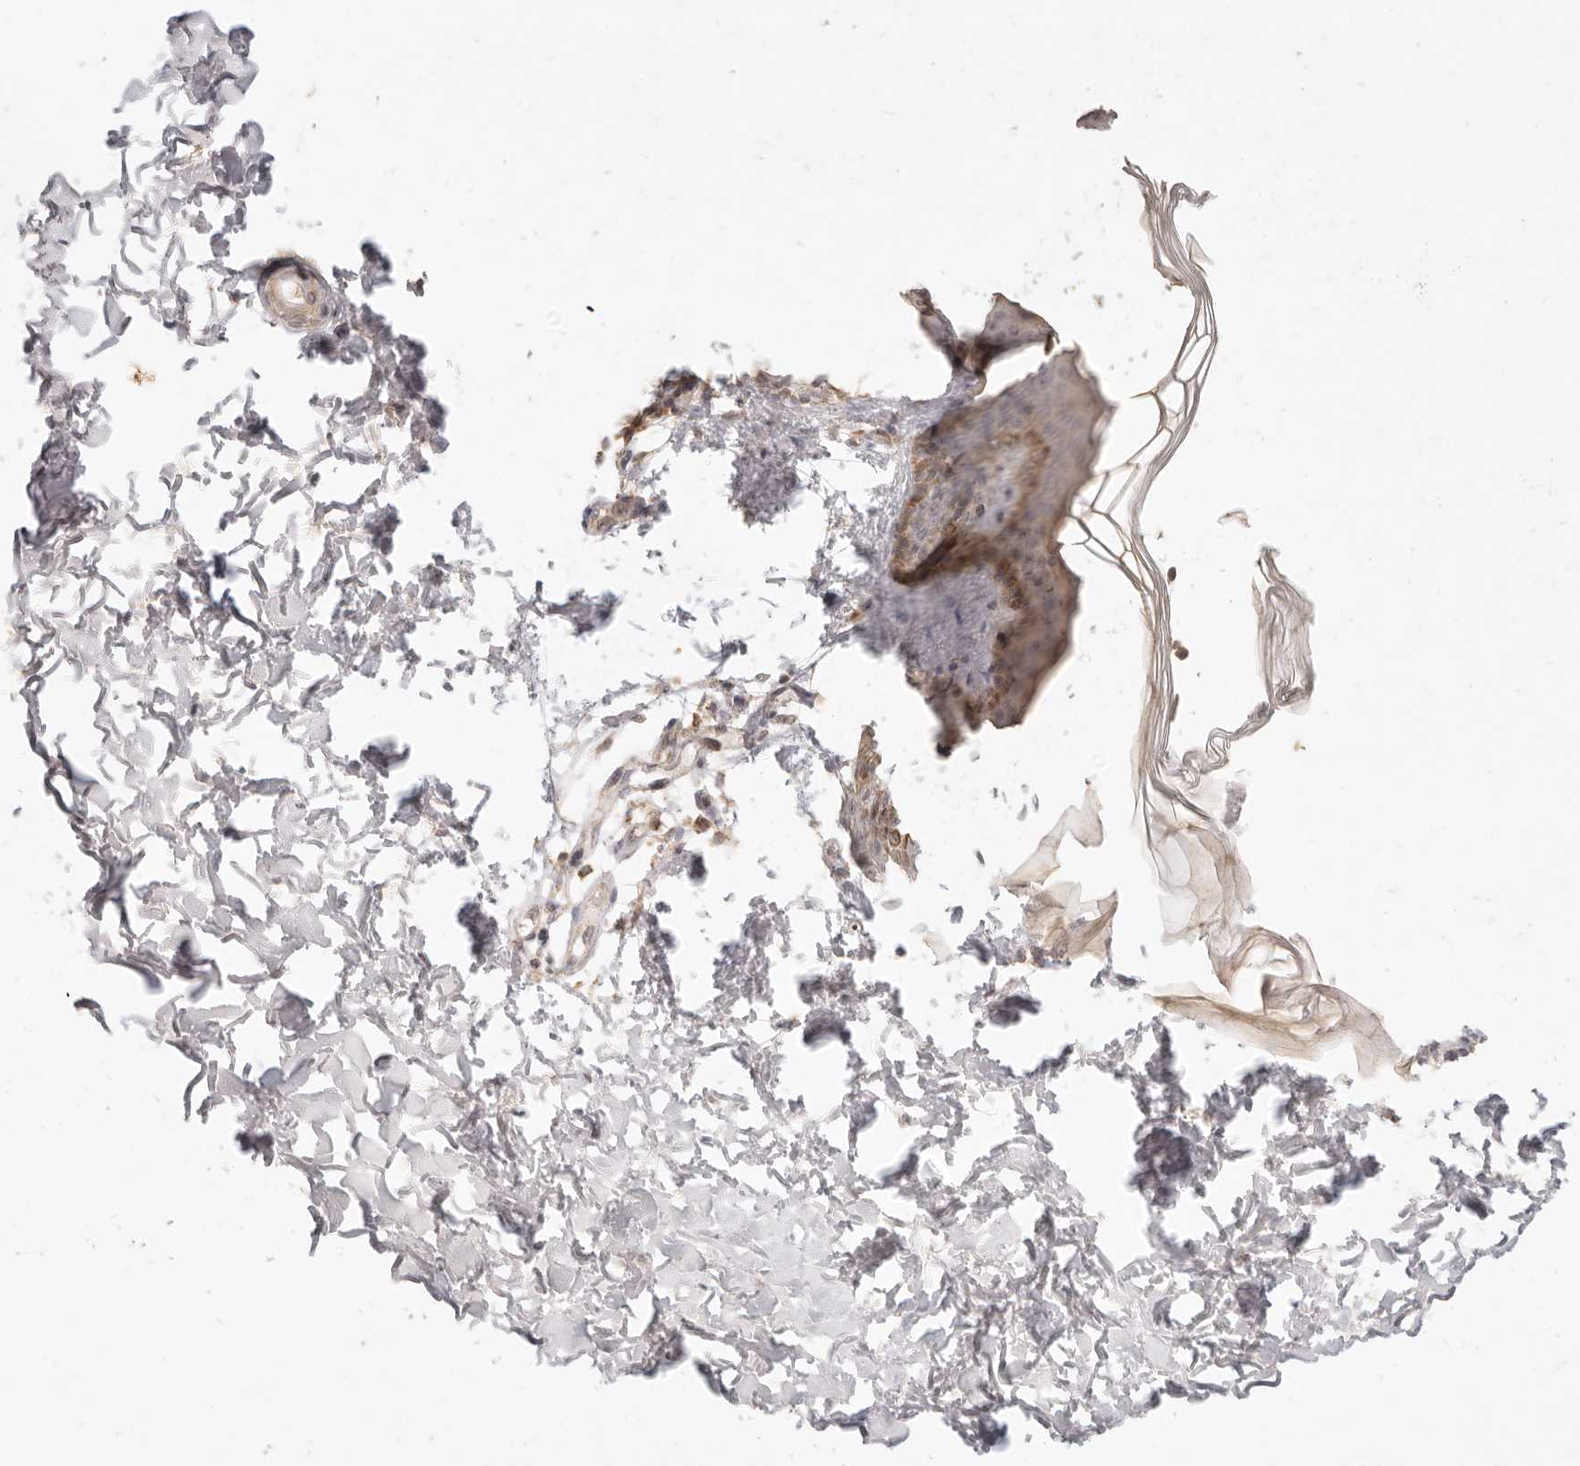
{"staining": {"intensity": "negative", "quantity": "none", "location": "none"}, "tissue": "skin", "cell_type": "Fibroblasts", "image_type": "normal", "snomed": [{"axis": "morphology", "description": "Normal tissue, NOS"}, {"axis": "morphology", "description": "Neoplasm, benign, NOS"}, {"axis": "topography", "description": "Skin"}, {"axis": "topography", "description": "Soft tissue"}], "caption": "Immunohistochemistry of unremarkable skin exhibits no expression in fibroblasts. (DAB immunohistochemistry (IHC) with hematoxylin counter stain).", "gene": "CPLANE2", "patient": {"sex": "male", "age": 26}}